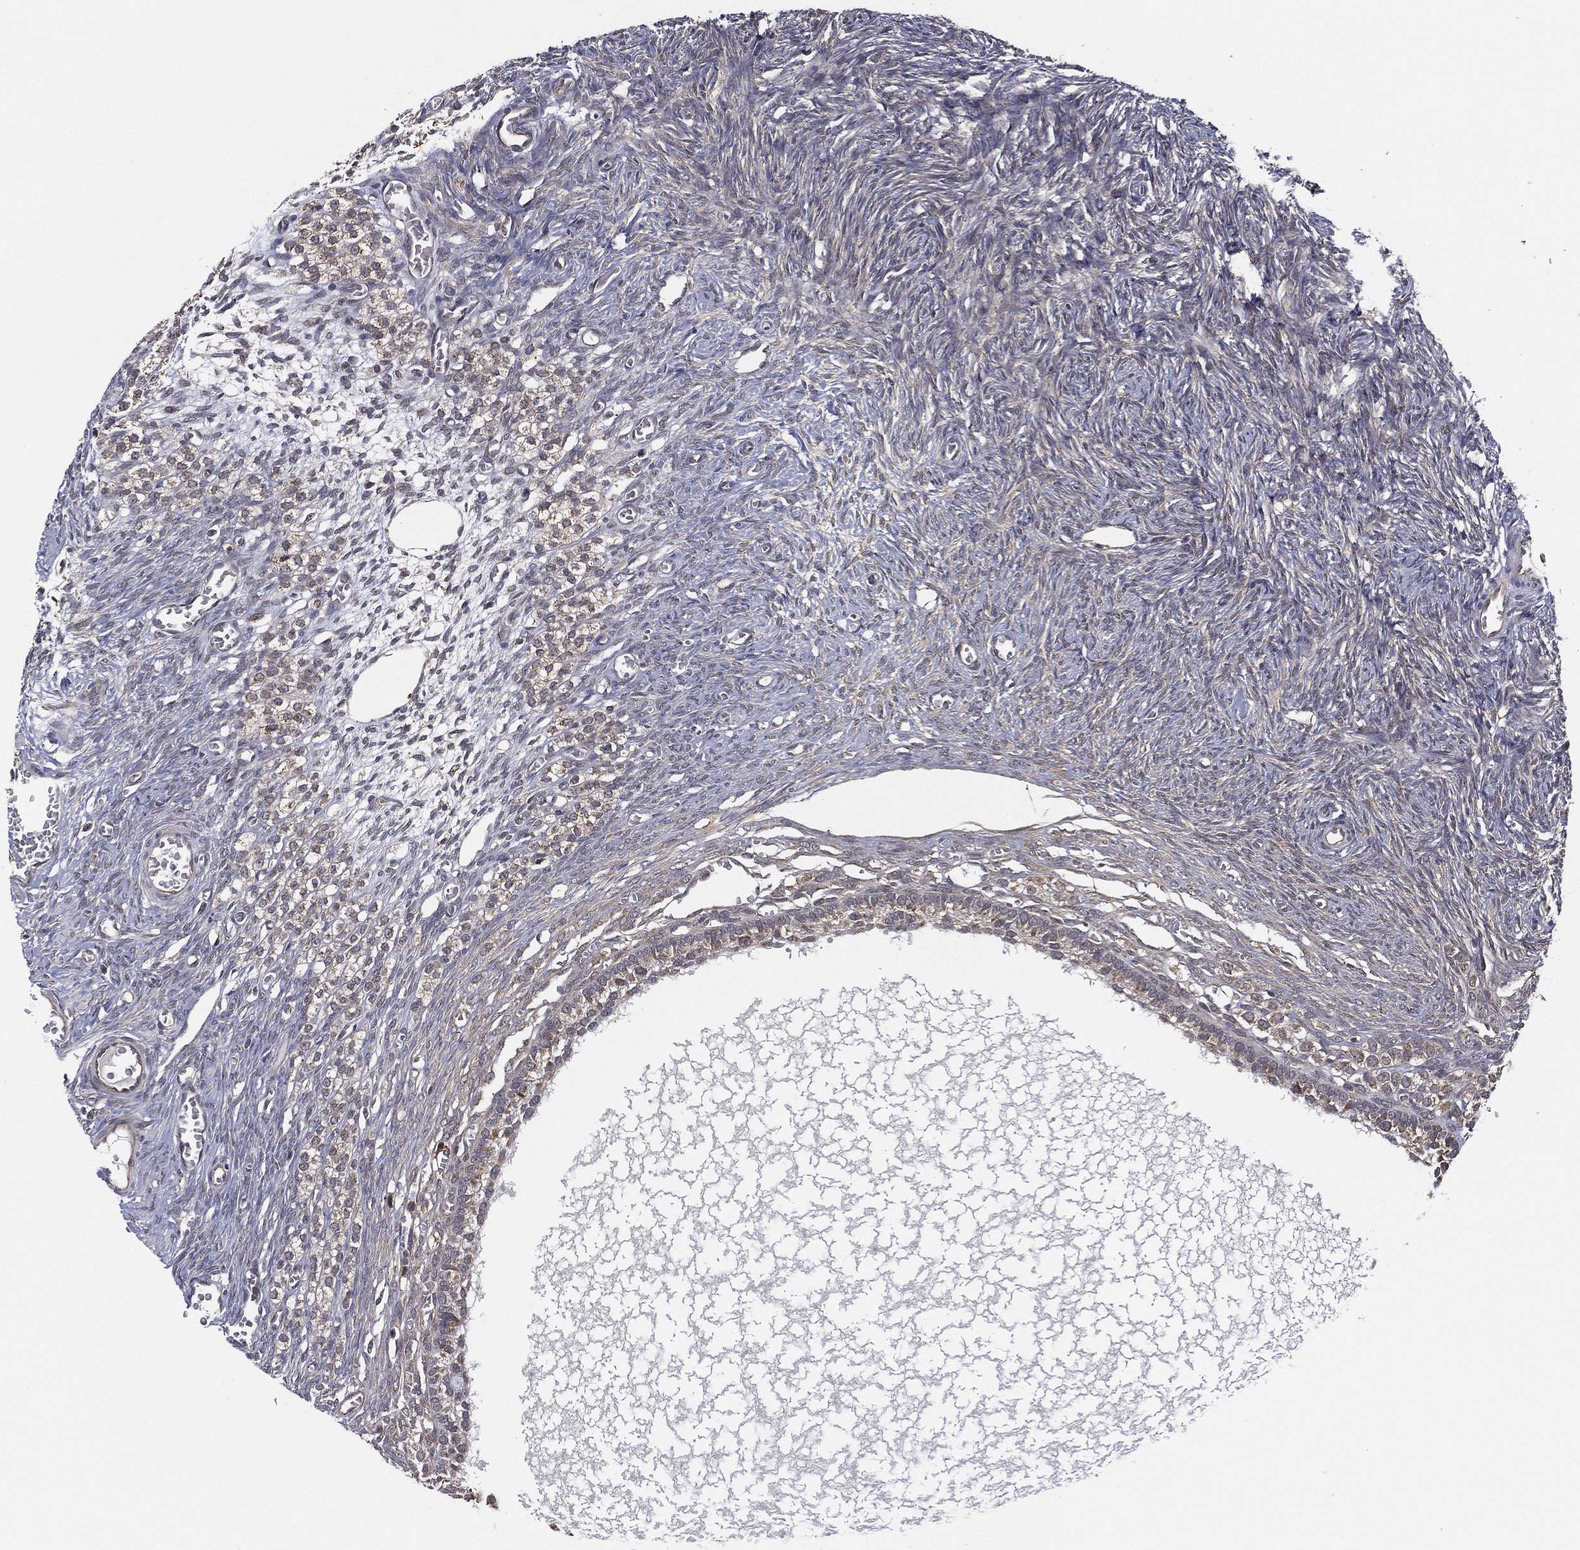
{"staining": {"intensity": "negative", "quantity": "none", "location": "none"}, "tissue": "ovary", "cell_type": "Ovarian stroma cells", "image_type": "normal", "snomed": [{"axis": "morphology", "description": "Normal tissue, NOS"}, {"axis": "topography", "description": "Ovary"}], "caption": "This is a histopathology image of immunohistochemistry staining of normal ovary, which shows no positivity in ovarian stroma cells. (Stains: DAB (3,3'-diaminobenzidine) immunohistochemistry with hematoxylin counter stain, Microscopy: brightfield microscopy at high magnification).", "gene": "UACA", "patient": {"sex": "female", "age": 27}}